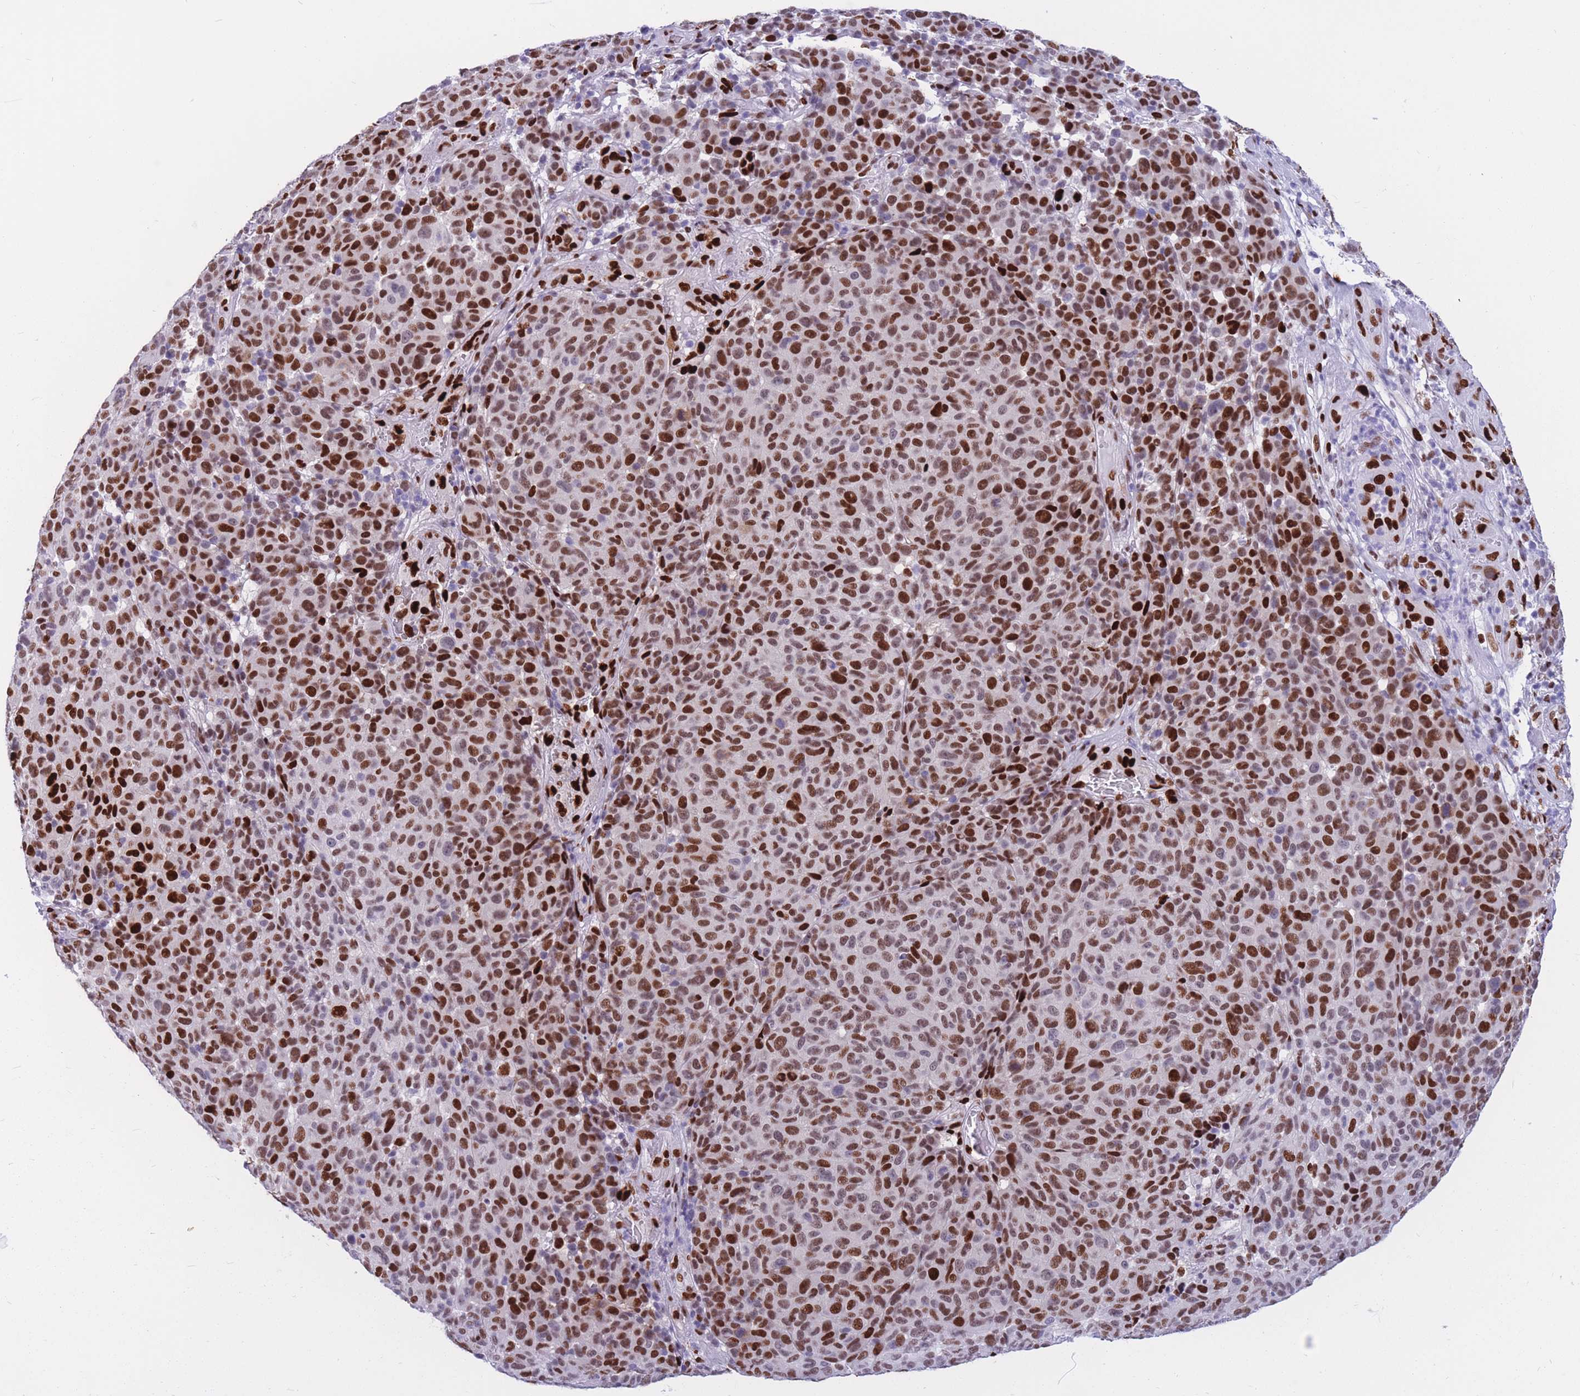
{"staining": {"intensity": "strong", "quantity": ">75%", "location": "nuclear"}, "tissue": "melanoma", "cell_type": "Tumor cells", "image_type": "cancer", "snomed": [{"axis": "morphology", "description": "Malignant melanoma, NOS"}, {"axis": "topography", "description": "Skin"}], "caption": "Melanoma was stained to show a protein in brown. There is high levels of strong nuclear staining in about >75% of tumor cells.", "gene": "NASP", "patient": {"sex": "male", "age": 49}}